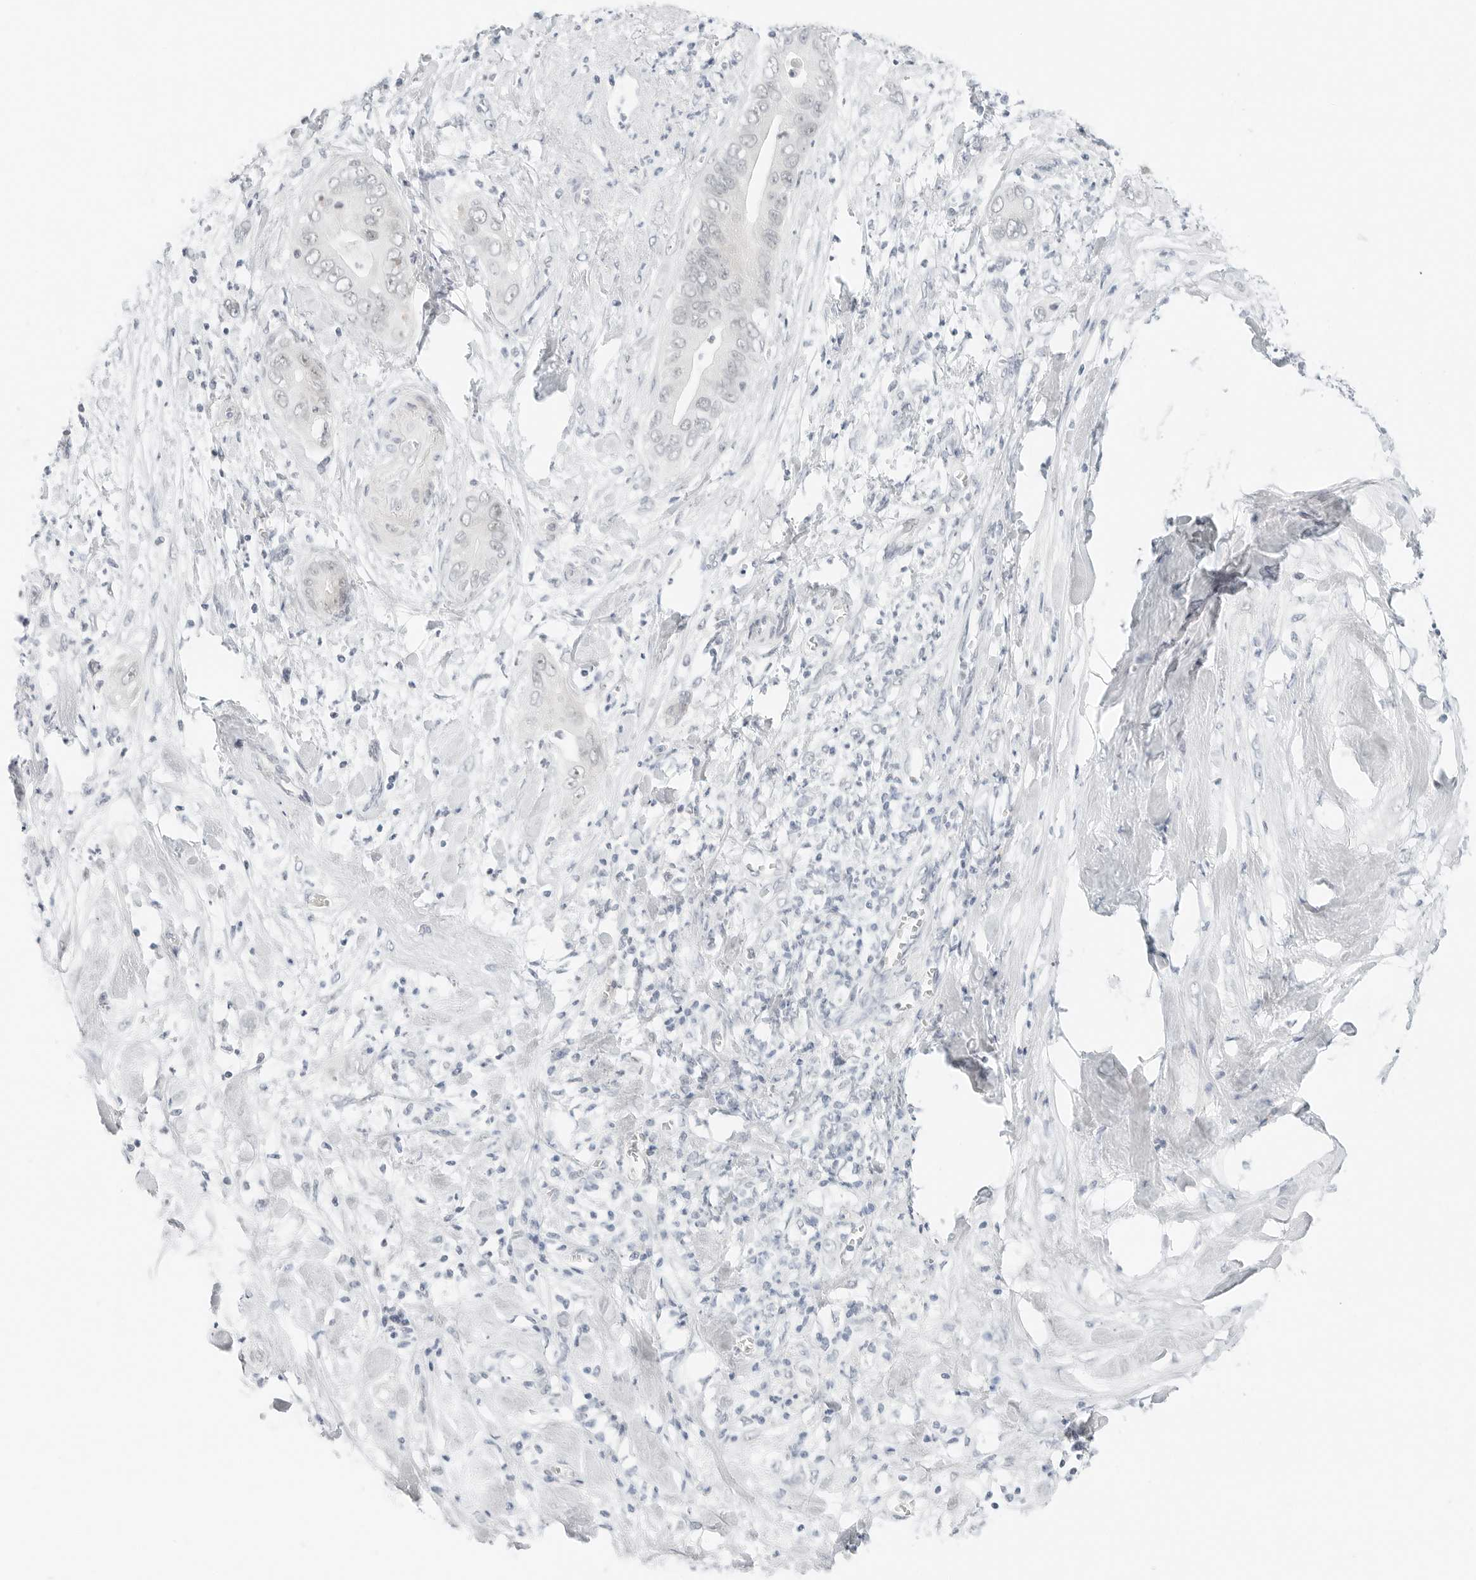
{"staining": {"intensity": "negative", "quantity": "none", "location": "none"}, "tissue": "pancreatic cancer", "cell_type": "Tumor cells", "image_type": "cancer", "snomed": [{"axis": "morphology", "description": "Adenocarcinoma, NOS"}, {"axis": "topography", "description": "Pancreas"}], "caption": "An image of human adenocarcinoma (pancreatic) is negative for staining in tumor cells. (DAB (3,3'-diaminobenzidine) IHC, high magnification).", "gene": "CCSAP", "patient": {"sex": "female", "age": 78}}